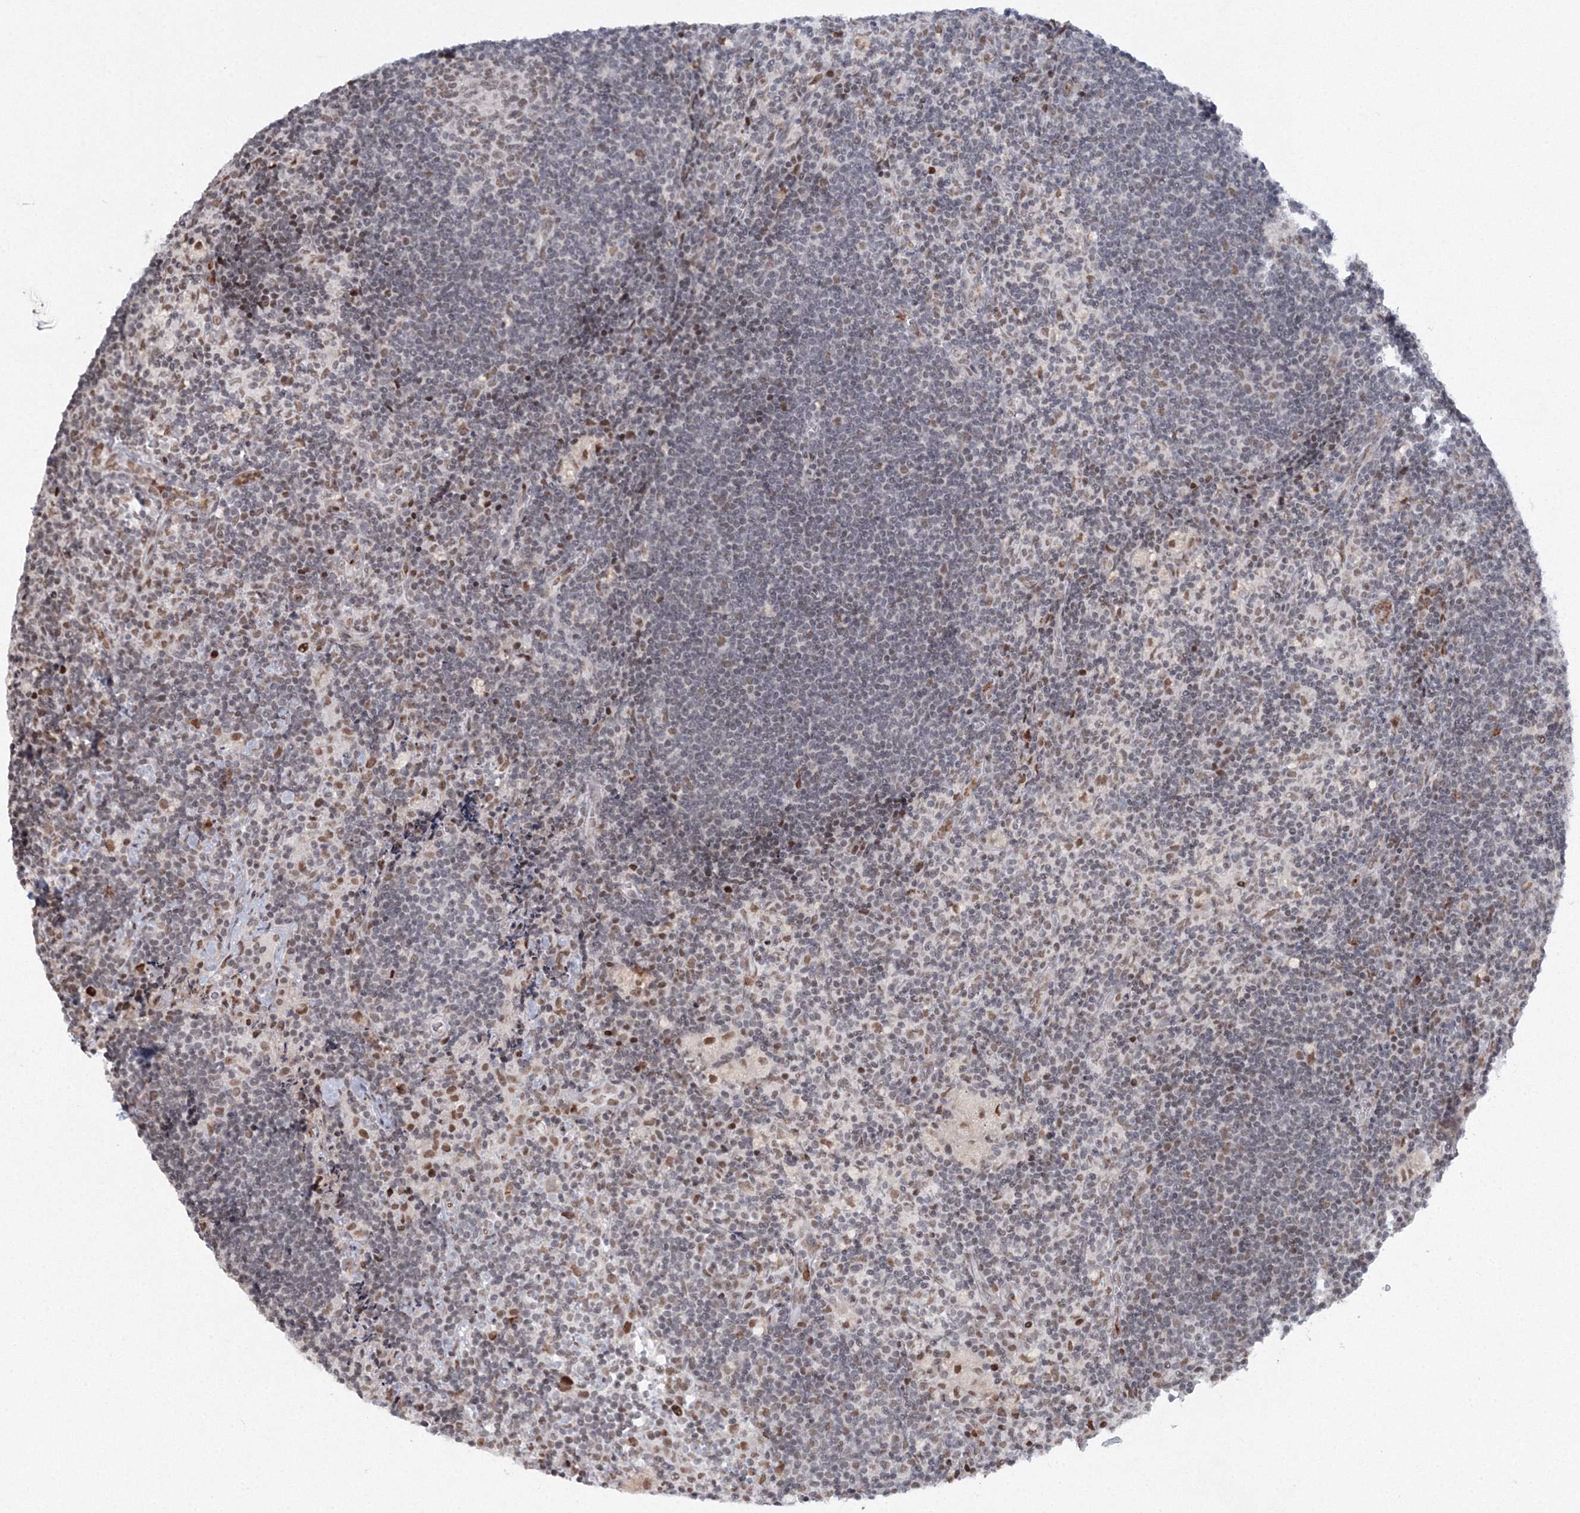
{"staining": {"intensity": "moderate", "quantity": "25%-75%", "location": "nuclear"}, "tissue": "lymph node", "cell_type": "Germinal center cells", "image_type": "normal", "snomed": [{"axis": "morphology", "description": "Normal tissue, NOS"}, {"axis": "topography", "description": "Lymph node"}], "caption": "An IHC image of benign tissue is shown. Protein staining in brown highlights moderate nuclear positivity in lymph node within germinal center cells. (IHC, brightfield microscopy, high magnification).", "gene": "C3orf33", "patient": {"sex": "male", "age": 69}}